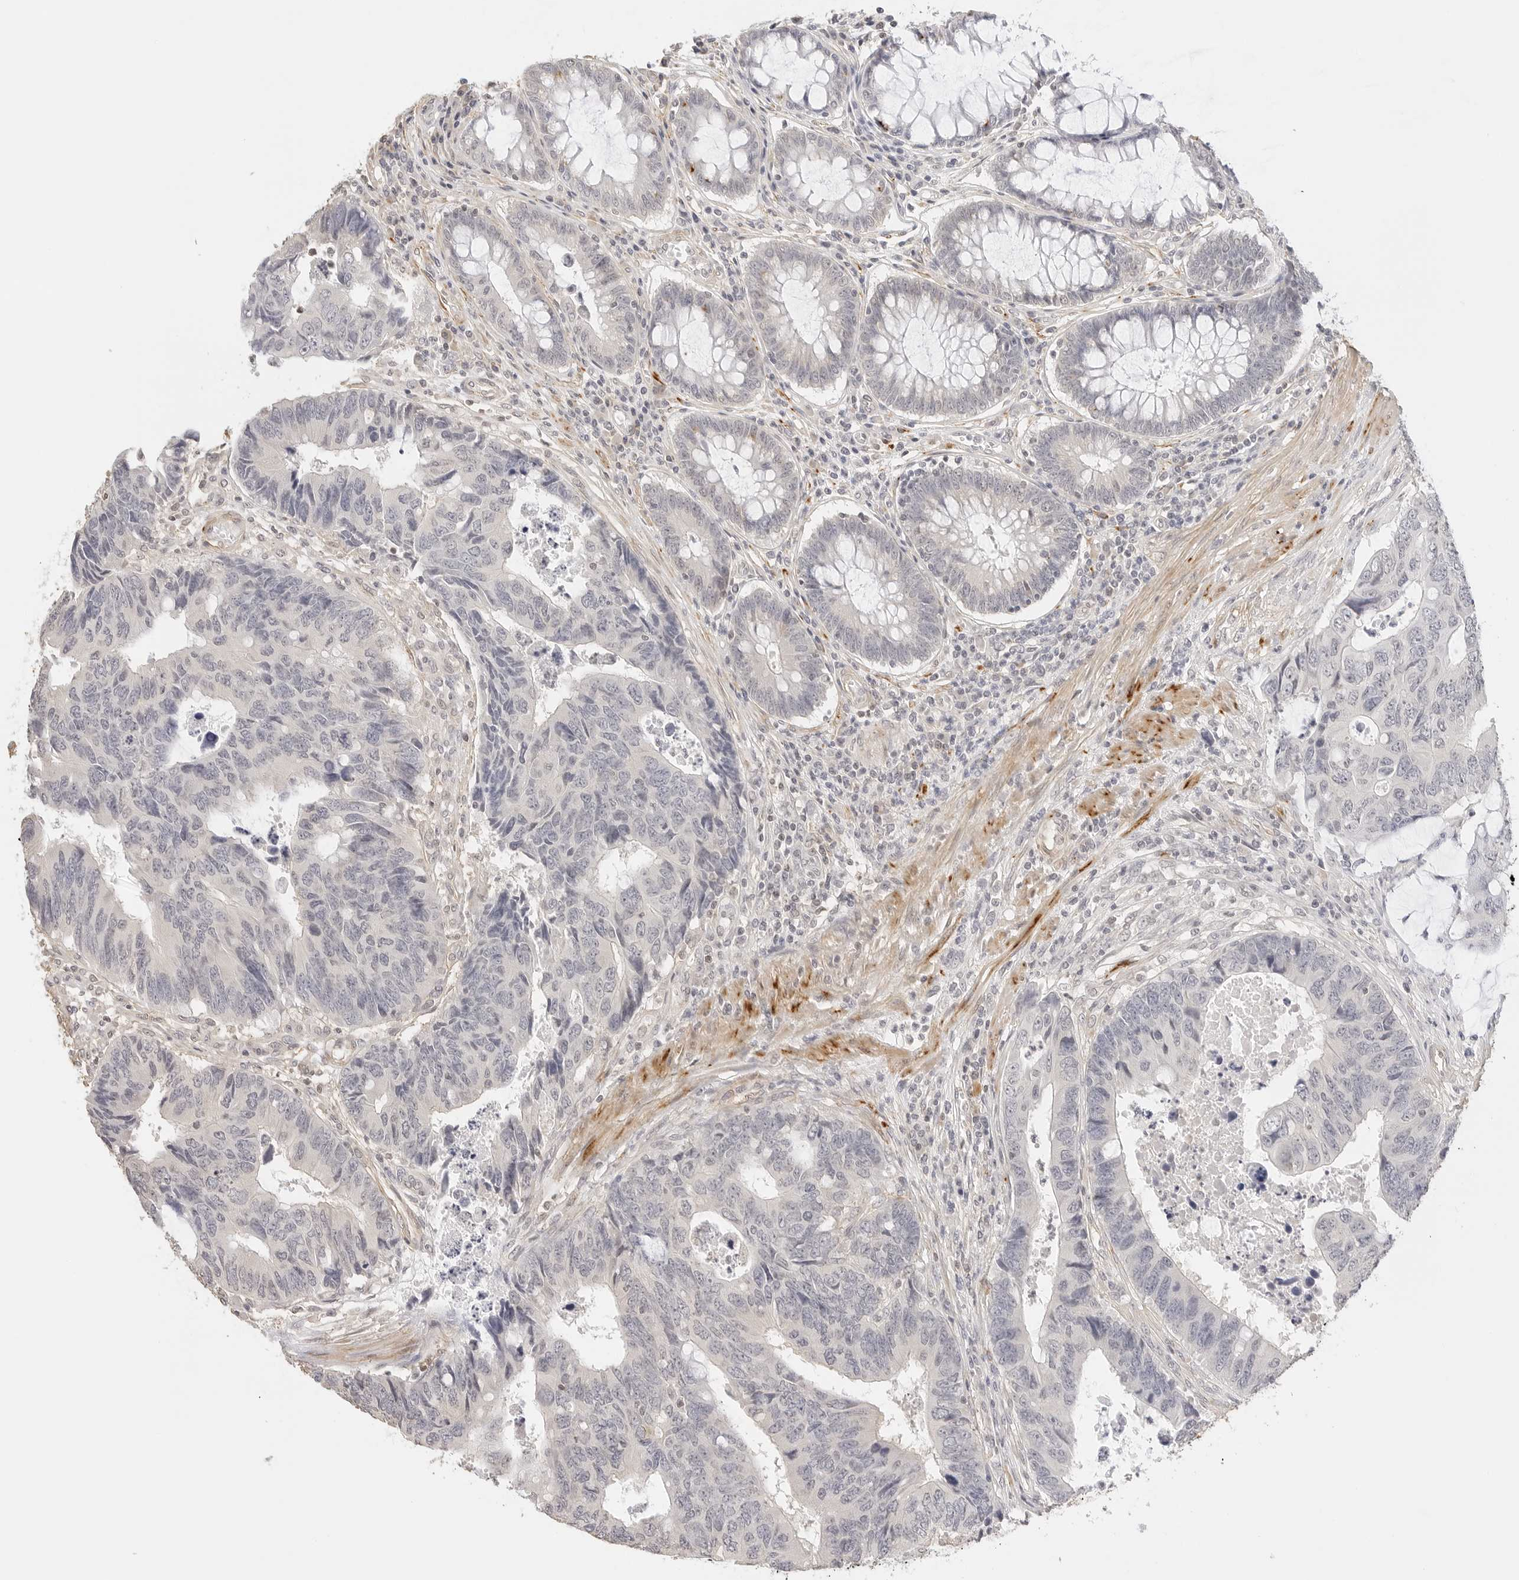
{"staining": {"intensity": "negative", "quantity": "none", "location": "none"}, "tissue": "colorectal cancer", "cell_type": "Tumor cells", "image_type": "cancer", "snomed": [{"axis": "morphology", "description": "Adenocarcinoma, NOS"}, {"axis": "topography", "description": "Rectum"}], "caption": "There is no significant positivity in tumor cells of colorectal cancer (adenocarcinoma).", "gene": "PCDH19", "patient": {"sex": "male", "age": 84}}